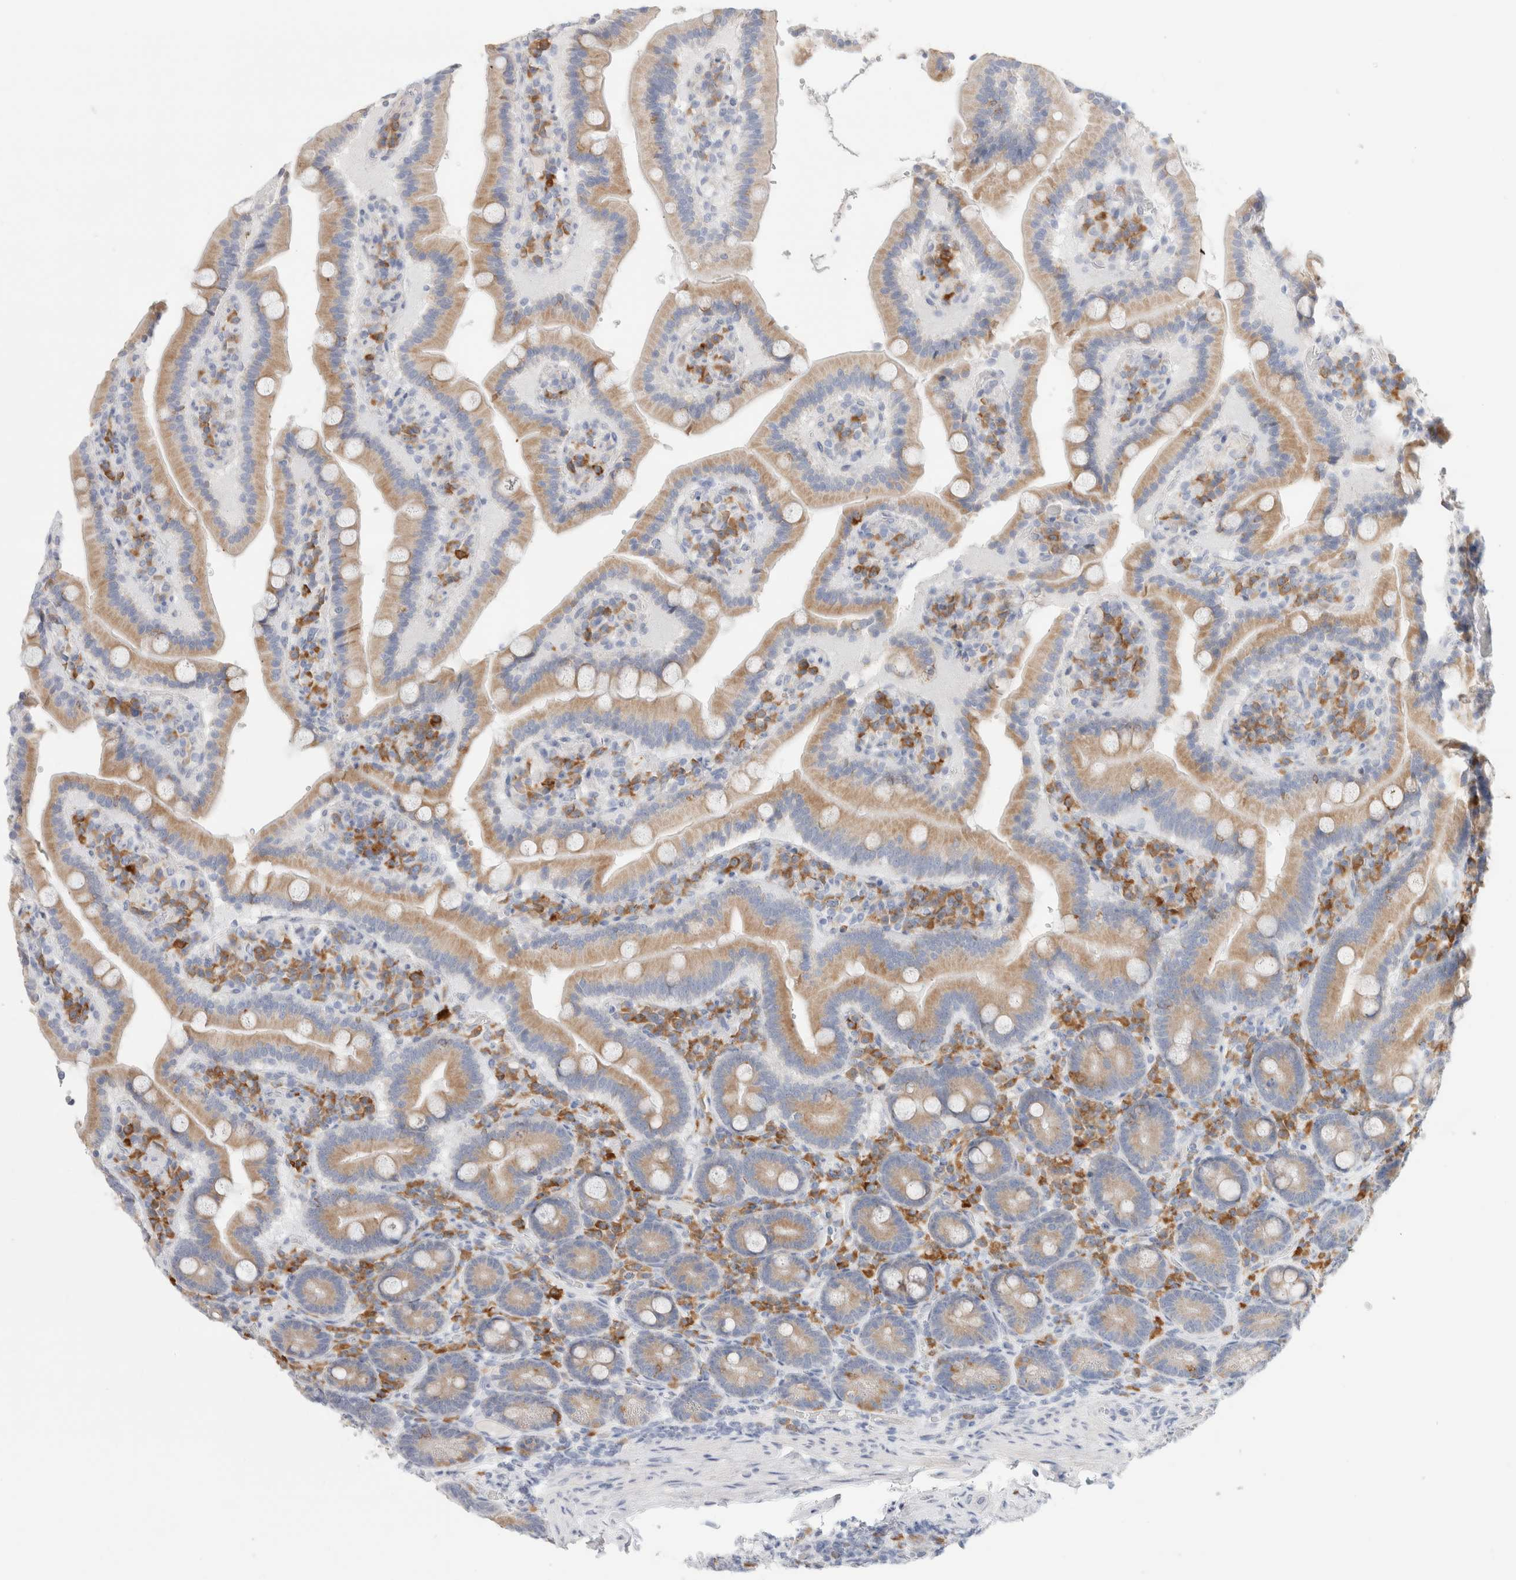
{"staining": {"intensity": "moderate", "quantity": ">75%", "location": "cytoplasmic/membranous"}, "tissue": "duodenum", "cell_type": "Glandular cells", "image_type": "normal", "snomed": [{"axis": "morphology", "description": "Normal tissue, NOS"}, {"axis": "topography", "description": "Duodenum"}], "caption": "This is a photomicrograph of IHC staining of unremarkable duodenum, which shows moderate positivity in the cytoplasmic/membranous of glandular cells.", "gene": "CSK", "patient": {"sex": "female", "age": 62}}